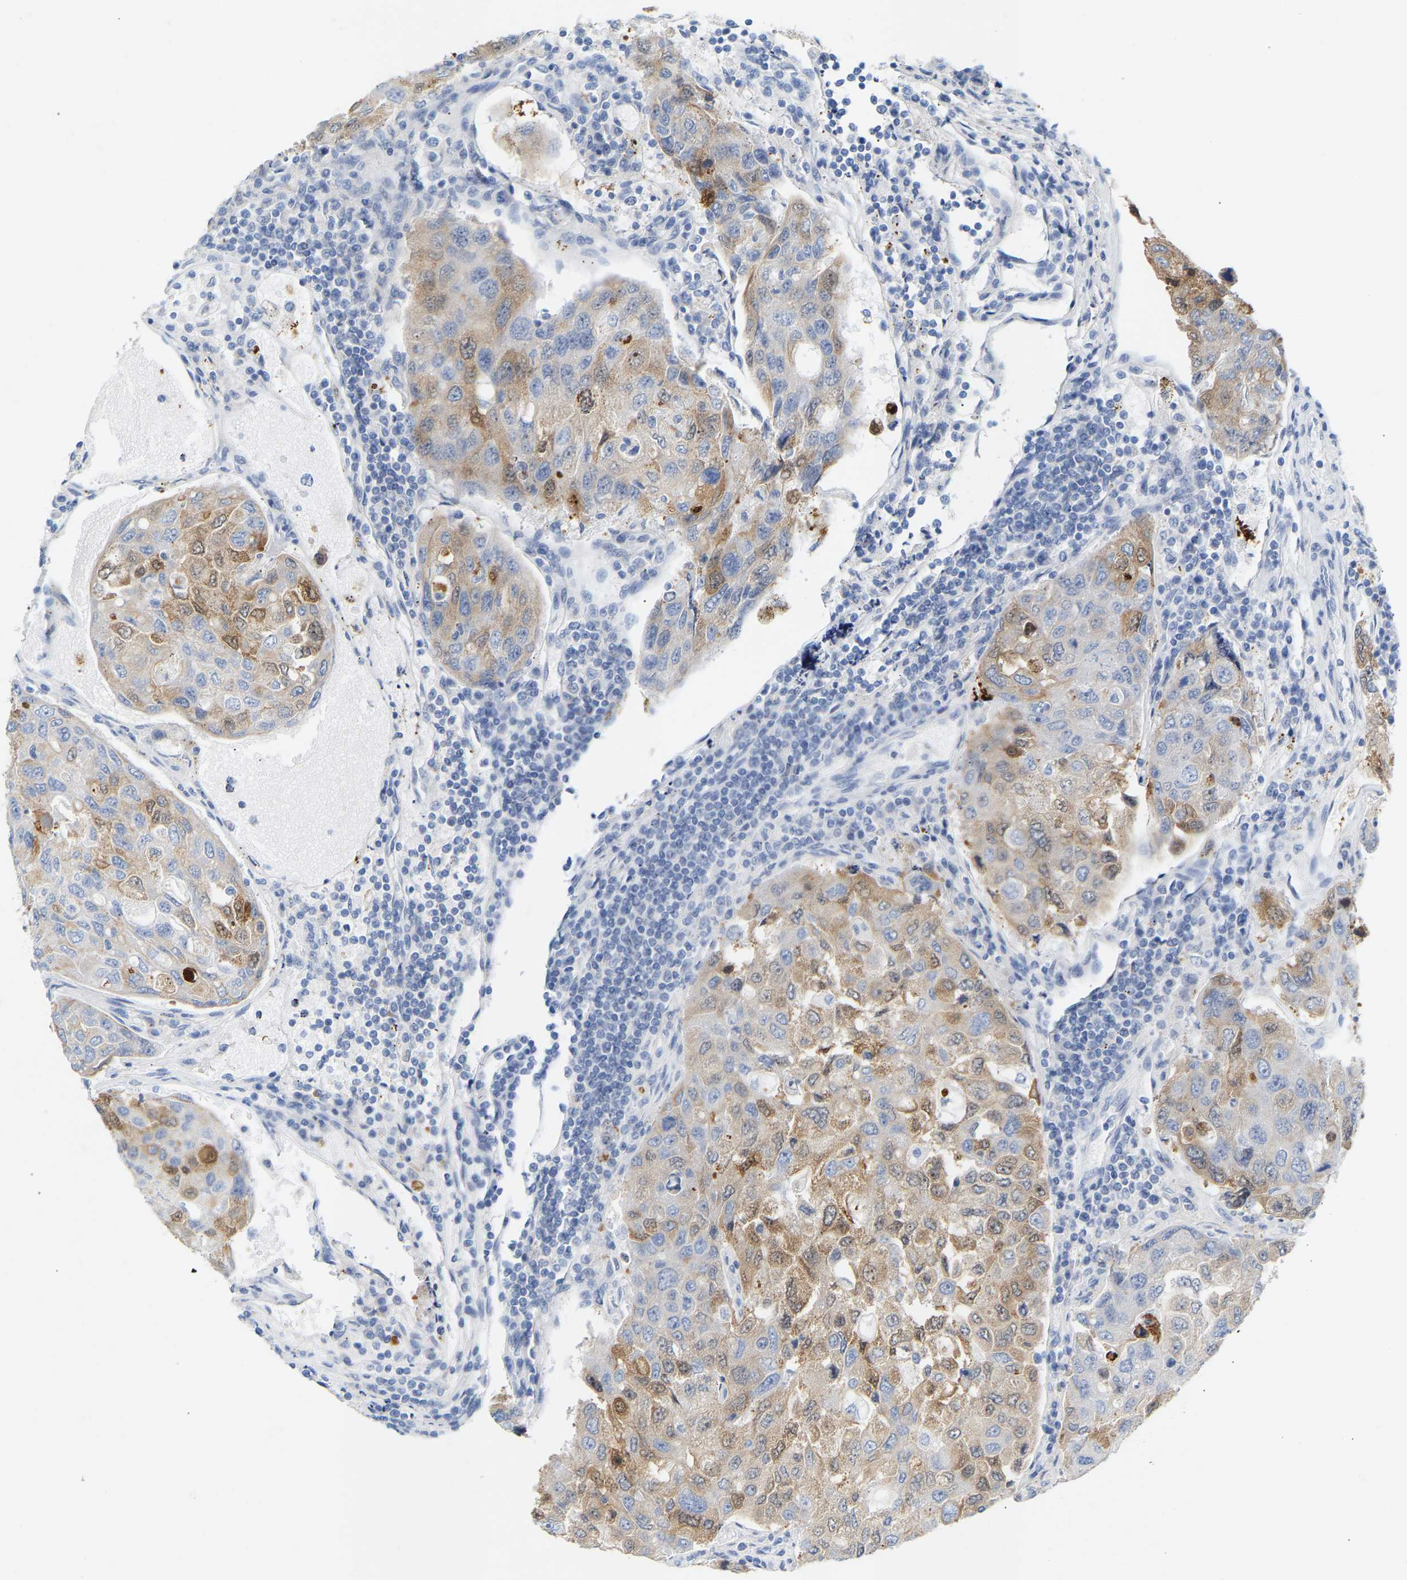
{"staining": {"intensity": "moderate", "quantity": ">75%", "location": "cytoplasmic/membranous"}, "tissue": "urothelial cancer", "cell_type": "Tumor cells", "image_type": "cancer", "snomed": [{"axis": "morphology", "description": "Urothelial carcinoma, High grade"}, {"axis": "topography", "description": "Lymph node"}, {"axis": "topography", "description": "Urinary bladder"}], "caption": "Moderate cytoplasmic/membranous positivity for a protein is identified in approximately >75% of tumor cells of high-grade urothelial carcinoma using immunohistochemistry (IHC).", "gene": "PEX1", "patient": {"sex": "male", "age": 51}}